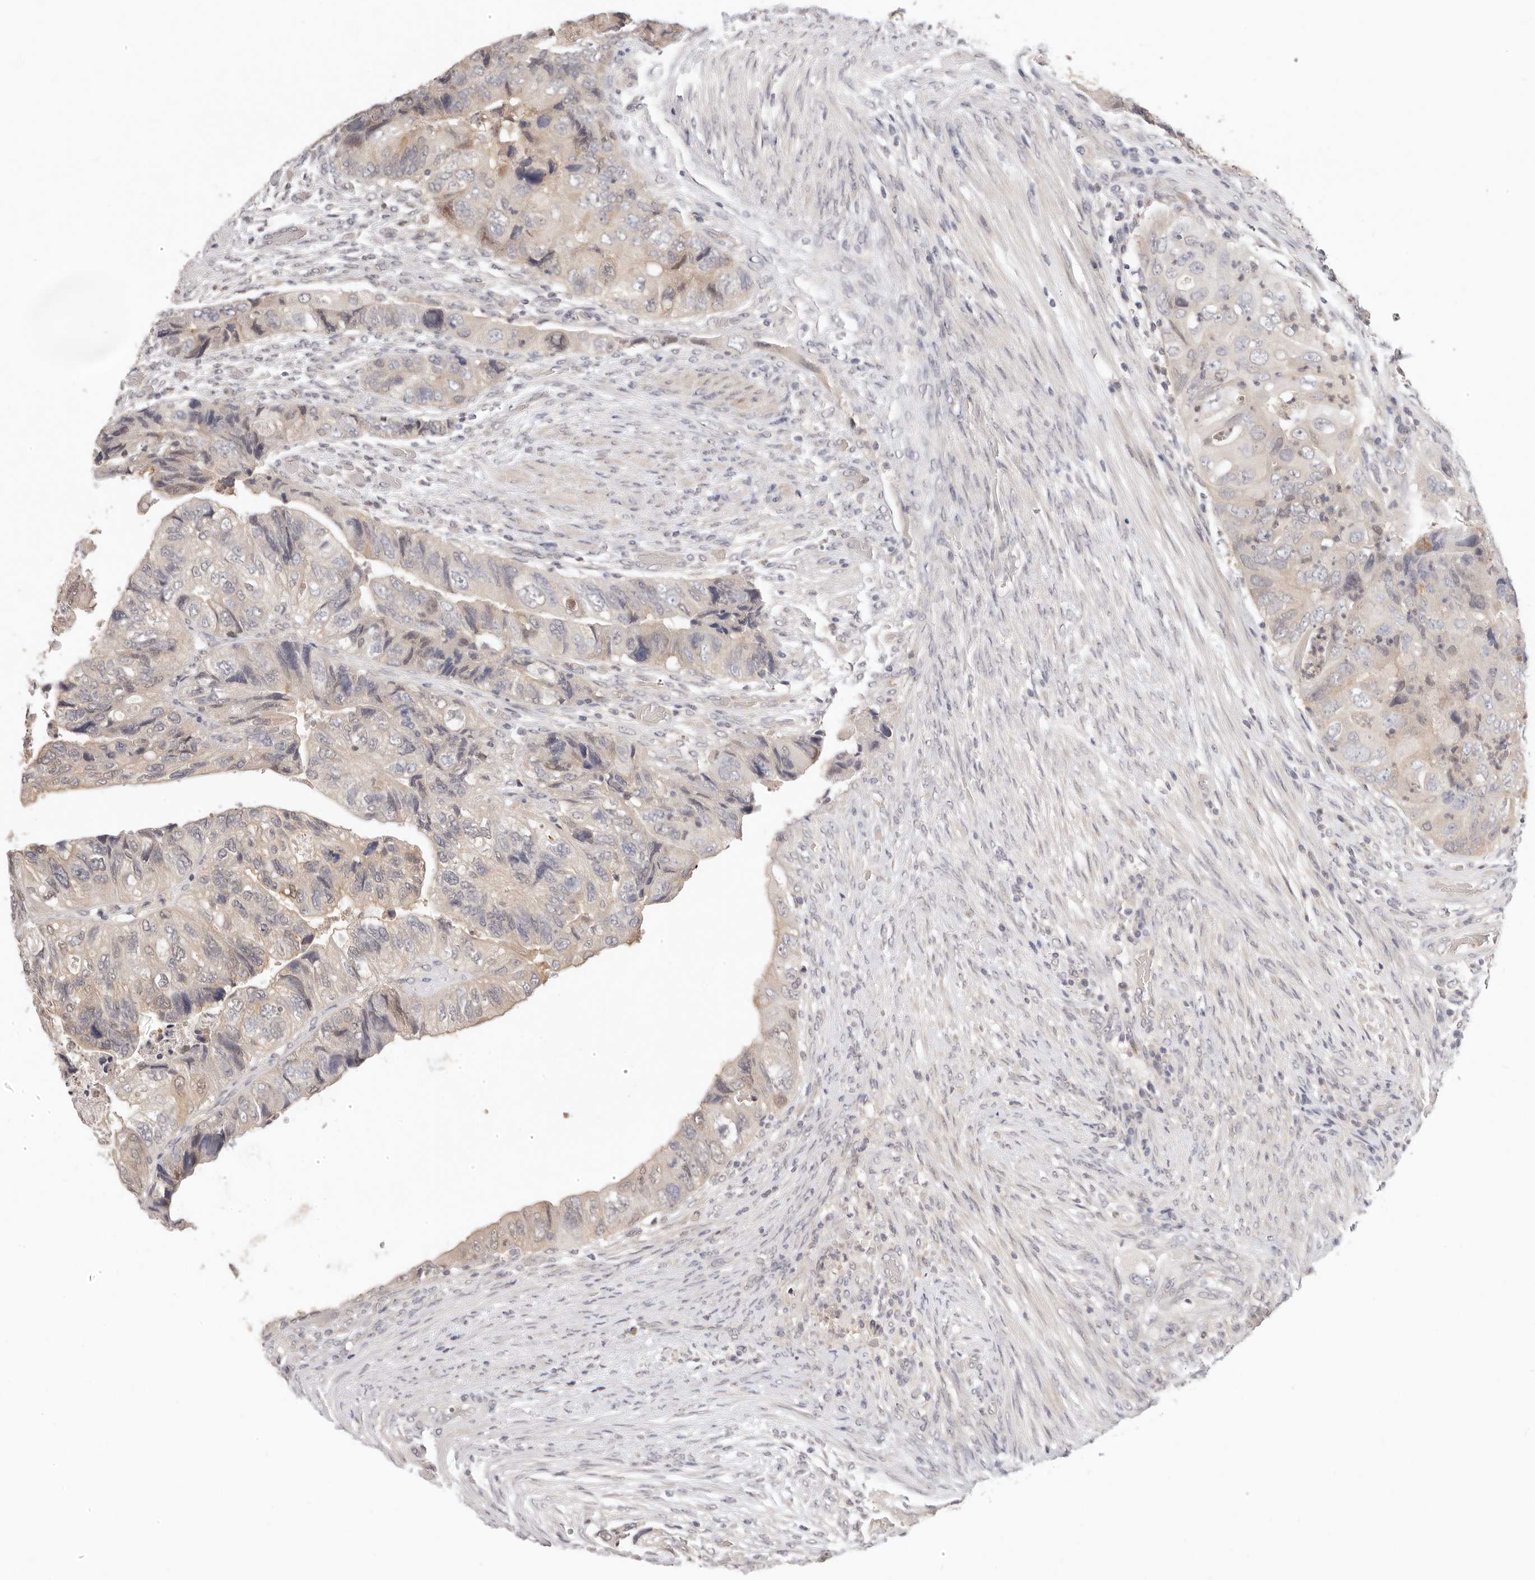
{"staining": {"intensity": "weak", "quantity": "25%-75%", "location": "cytoplasmic/membranous"}, "tissue": "colorectal cancer", "cell_type": "Tumor cells", "image_type": "cancer", "snomed": [{"axis": "morphology", "description": "Adenocarcinoma, NOS"}, {"axis": "topography", "description": "Rectum"}], "caption": "Colorectal cancer (adenocarcinoma) was stained to show a protein in brown. There is low levels of weak cytoplasmic/membranous positivity in approximately 25%-75% of tumor cells.", "gene": "GGPS1", "patient": {"sex": "male", "age": 63}}